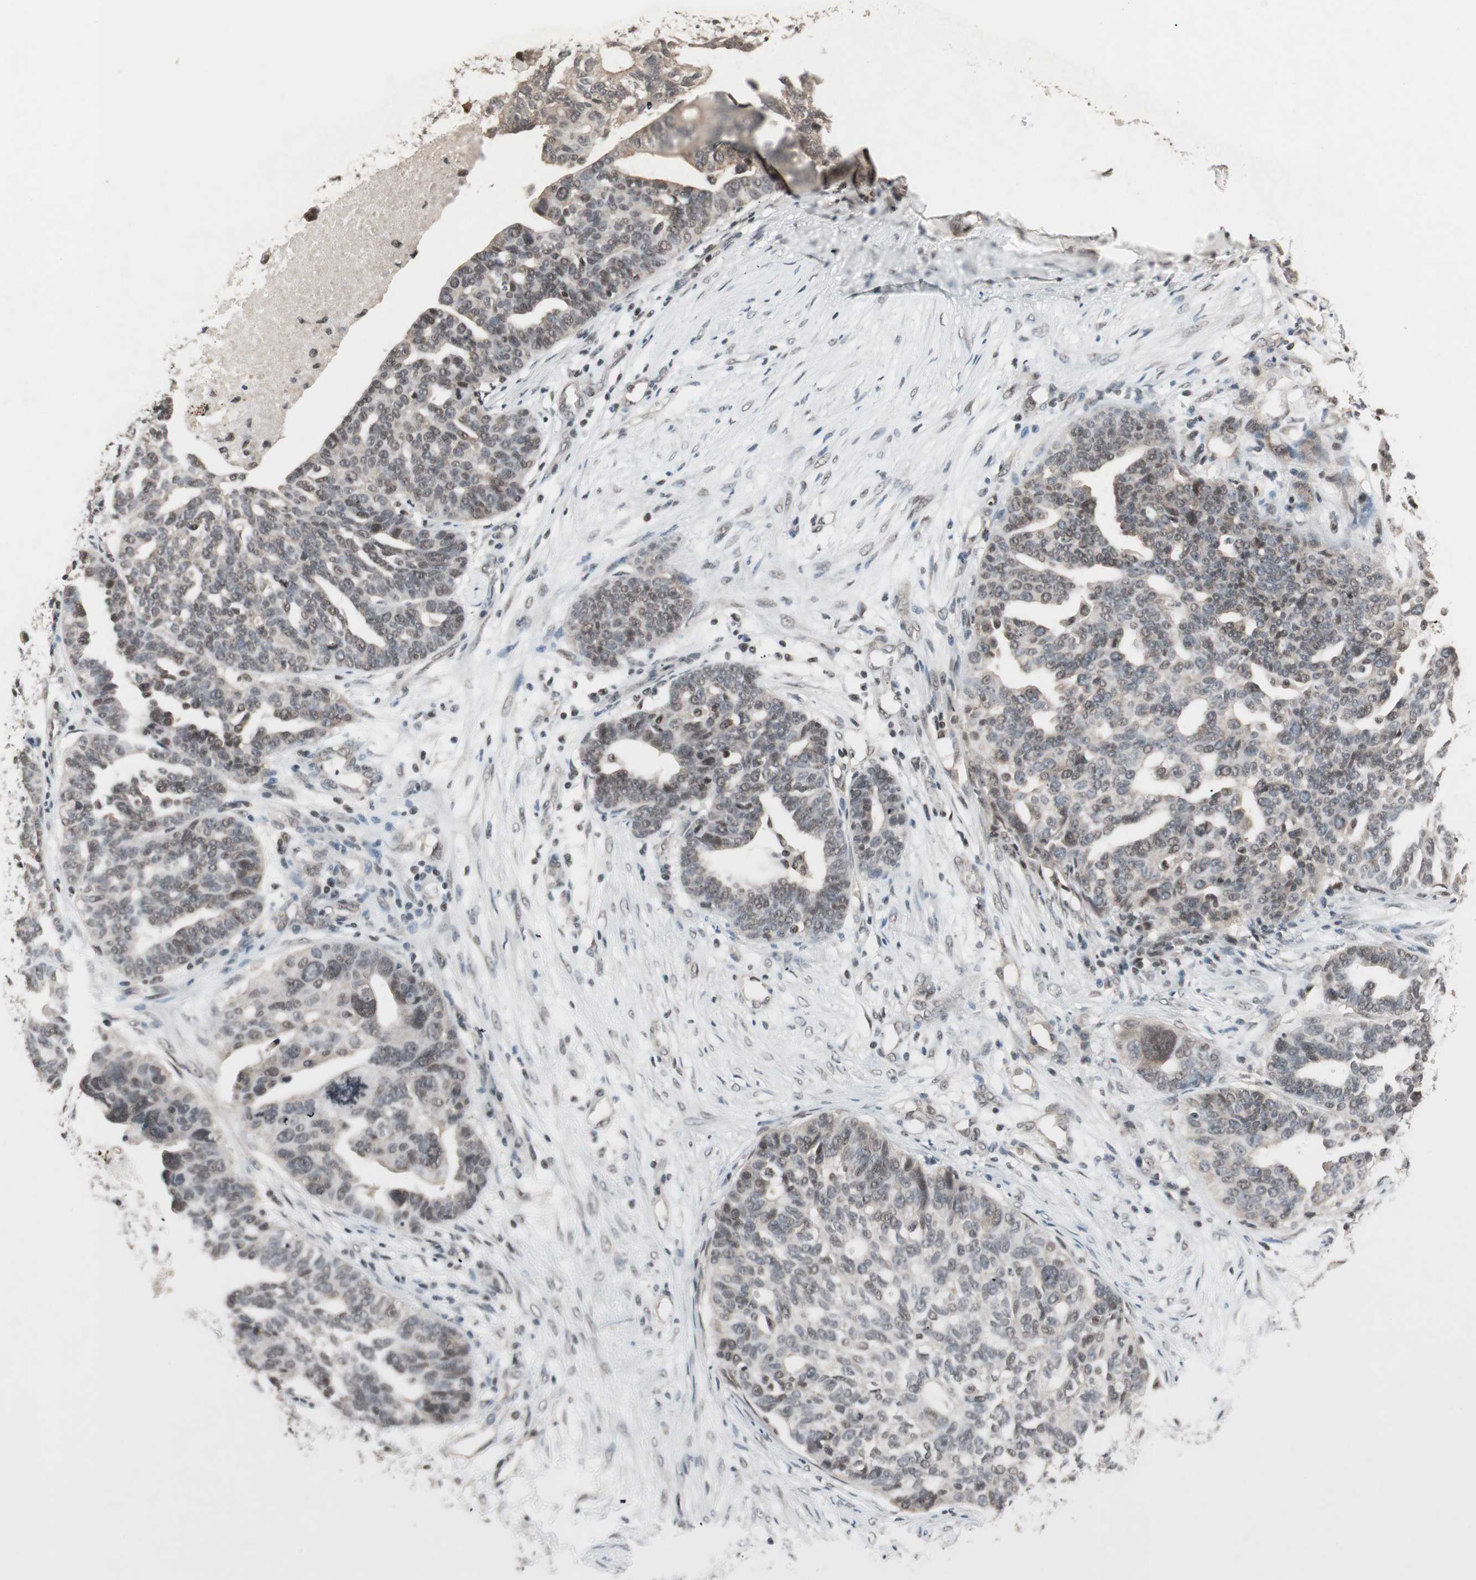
{"staining": {"intensity": "weak", "quantity": "25%-75%", "location": "nuclear"}, "tissue": "ovarian cancer", "cell_type": "Tumor cells", "image_type": "cancer", "snomed": [{"axis": "morphology", "description": "Cystadenocarcinoma, serous, NOS"}, {"axis": "topography", "description": "Ovary"}], "caption": "The photomicrograph shows staining of ovarian cancer (serous cystadenocarcinoma), revealing weak nuclear protein expression (brown color) within tumor cells.", "gene": "DRAP1", "patient": {"sex": "female", "age": 59}}